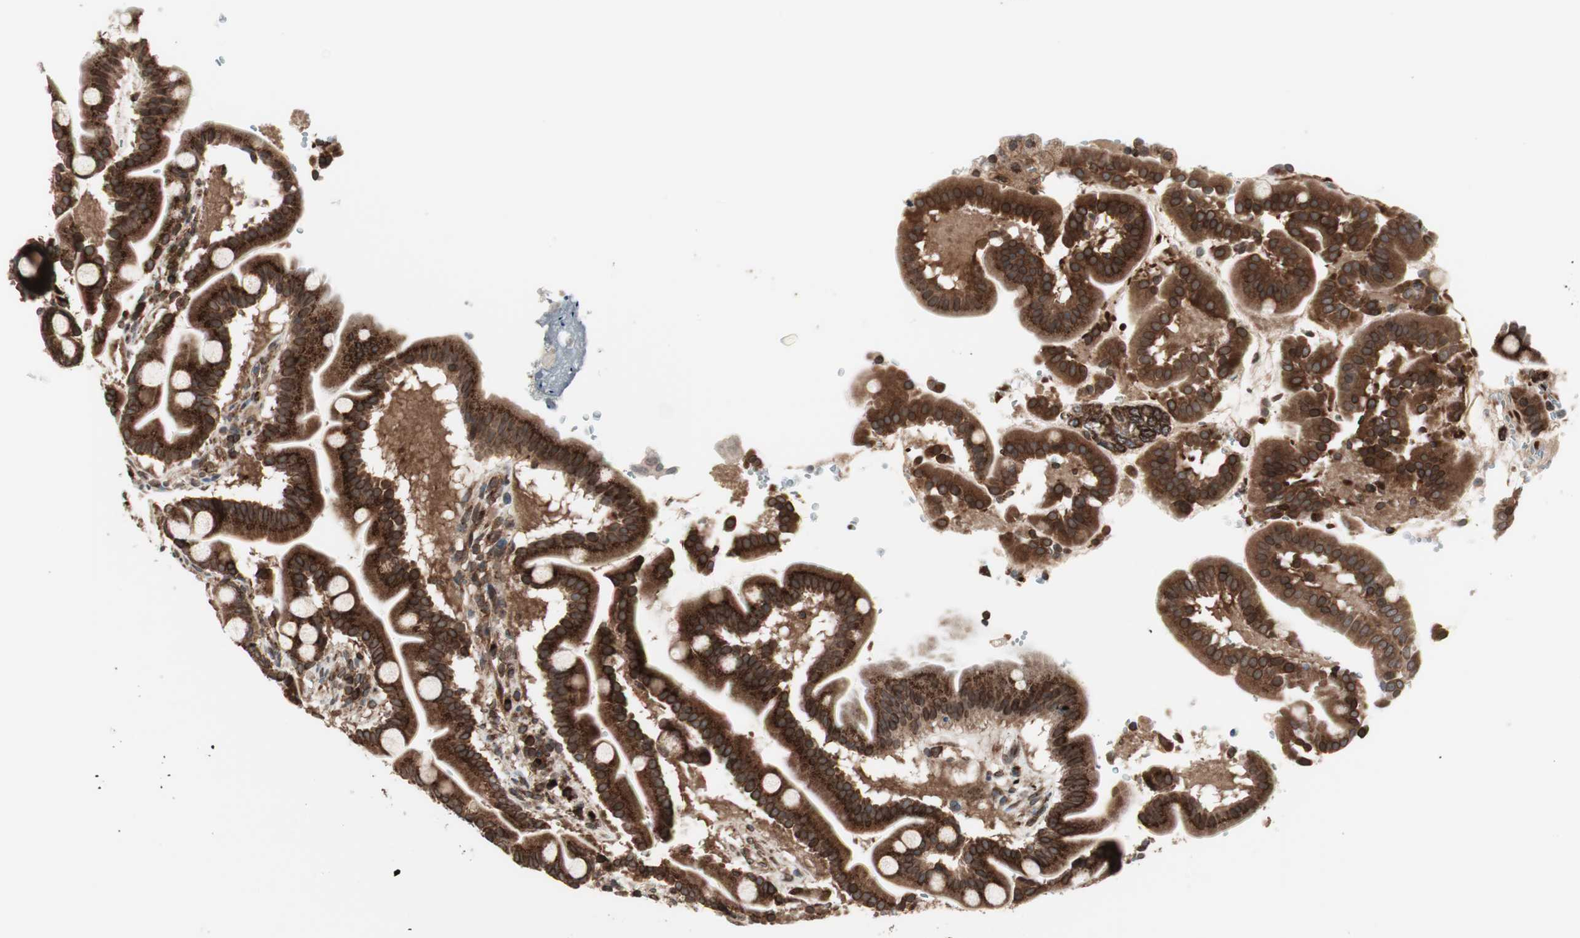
{"staining": {"intensity": "strong", "quantity": ">75%", "location": "cytoplasmic/membranous,nuclear"}, "tissue": "duodenum", "cell_type": "Glandular cells", "image_type": "normal", "snomed": [{"axis": "morphology", "description": "Normal tissue, NOS"}, {"axis": "topography", "description": "Duodenum"}], "caption": "The micrograph displays a brown stain indicating the presence of a protein in the cytoplasmic/membranous,nuclear of glandular cells in duodenum. Using DAB (brown) and hematoxylin (blue) stains, captured at high magnification using brightfield microscopy.", "gene": "NUP62", "patient": {"sex": "male", "age": 50}}